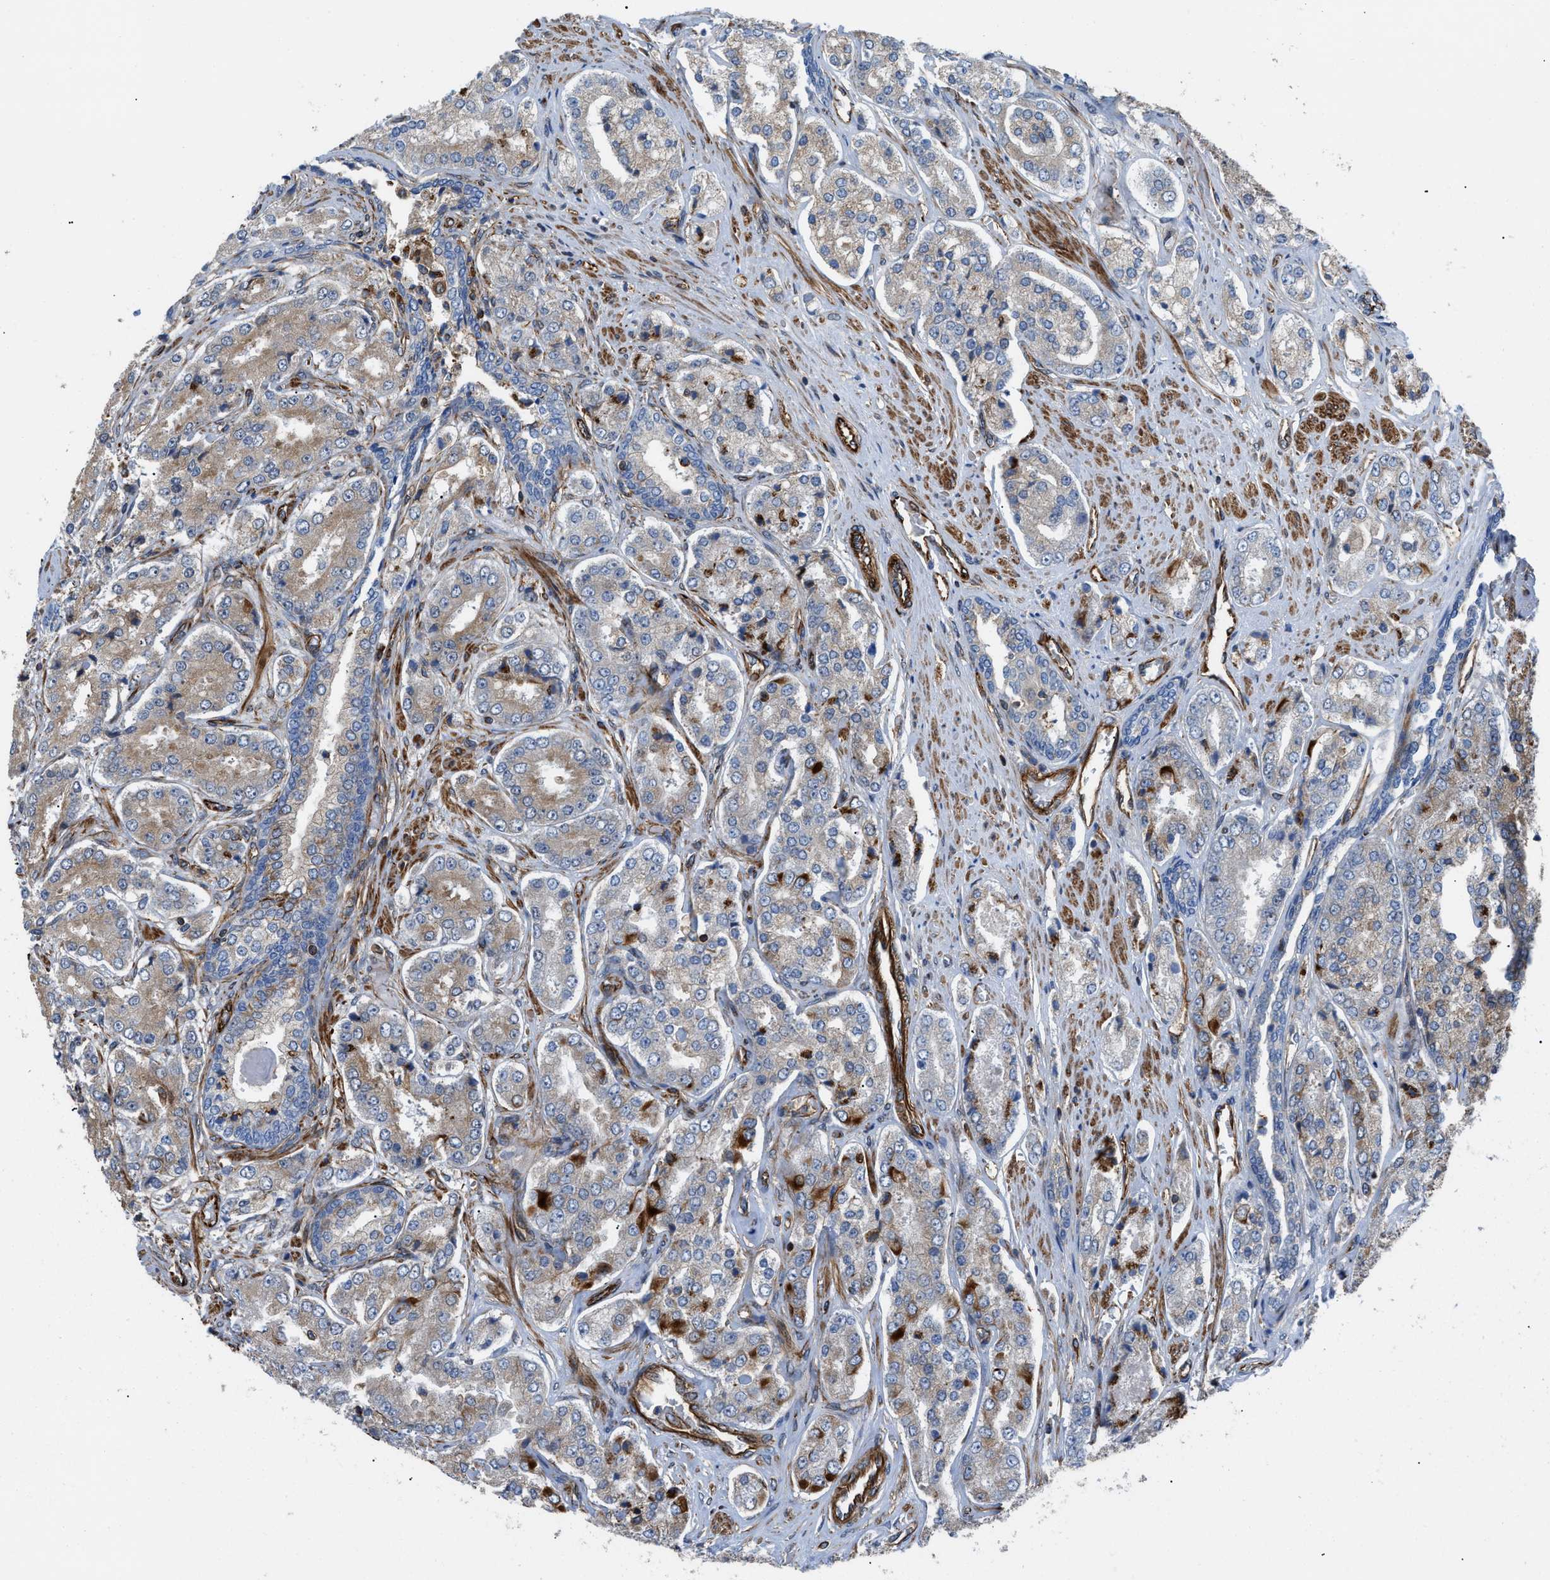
{"staining": {"intensity": "weak", "quantity": "25%-75%", "location": "cytoplasmic/membranous"}, "tissue": "prostate cancer", "cell_type": "Tumor cells", "image_type": "cancer", "snomed": [{"axis": "morphology", "description": "Adenocarcinoma, High grade"}, {"axis": "topography", "description": "Prostate"}], "caption": "This histopathology image reveals immunohistochemistry (IHC) staining of human prostate adenocarcinoma (high-grade), with low weak cytoplasmic/membranous staining in approximately 25%-75% of tumor cells.", "gene": "PTPRE", "patient": {"sex": "male", "age": 65}}